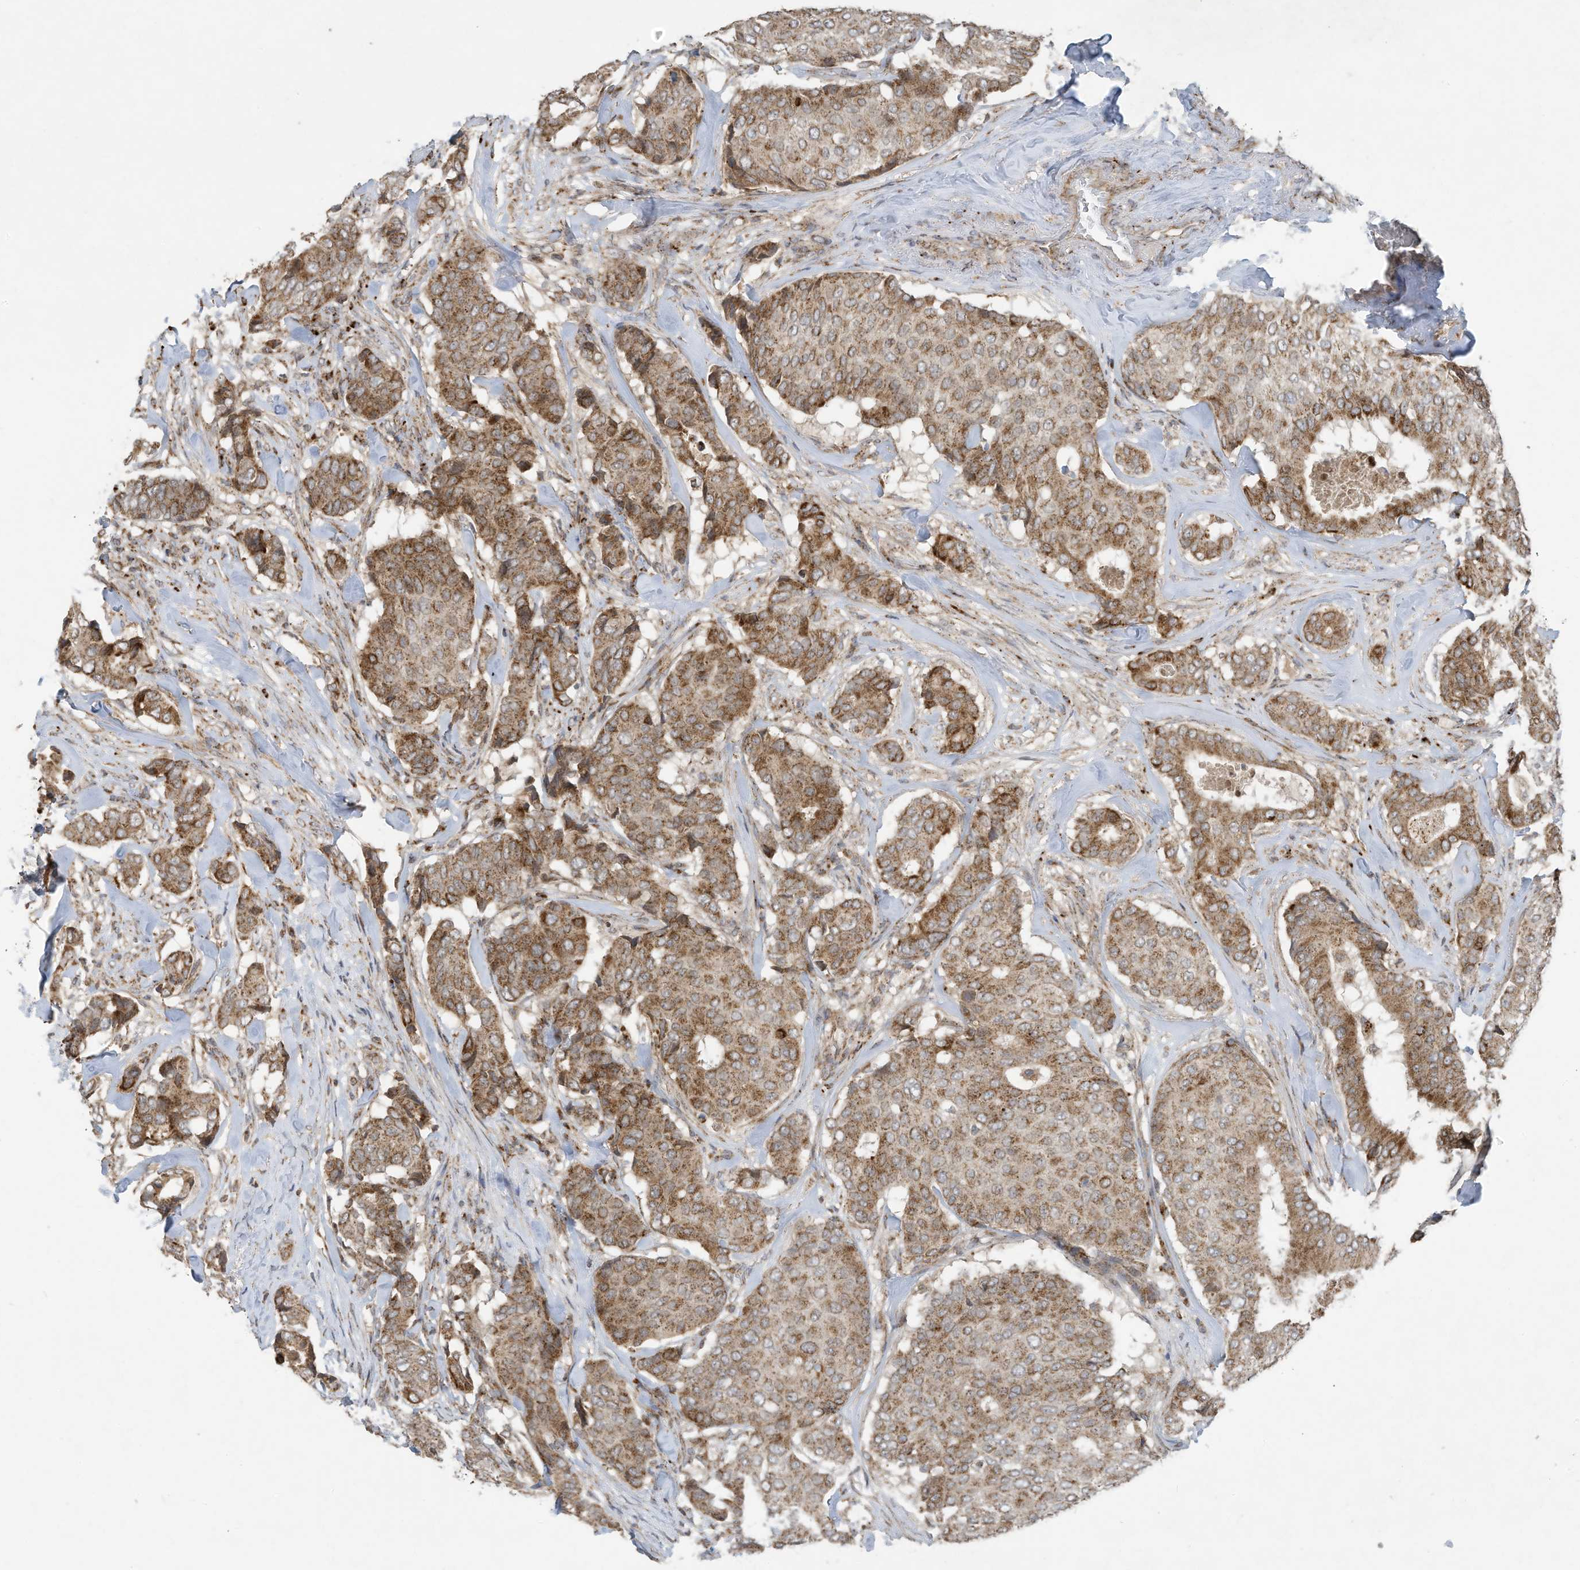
{"staining": {"intensity": "moderate", "quantity": ">75%", "location": "cytoplasmic/membranous"}, "tissue": "breast cancer", "cell_type": "Tumor cells", "image_type": "cancer", "snomed": [{"axis": "morphology", "description": "Duct carcinoma"}, {"axis": "topography", "description": "Breast"}], "caption": "IHC (DAB) staining of invasive ductal carcinoma (breast) demonstrates moderate cytoplasmic/membranous protein staining in about >75% of tumor cells.", "gene": "C2orf74", "patient": {"sex": "female", "age": 75}}